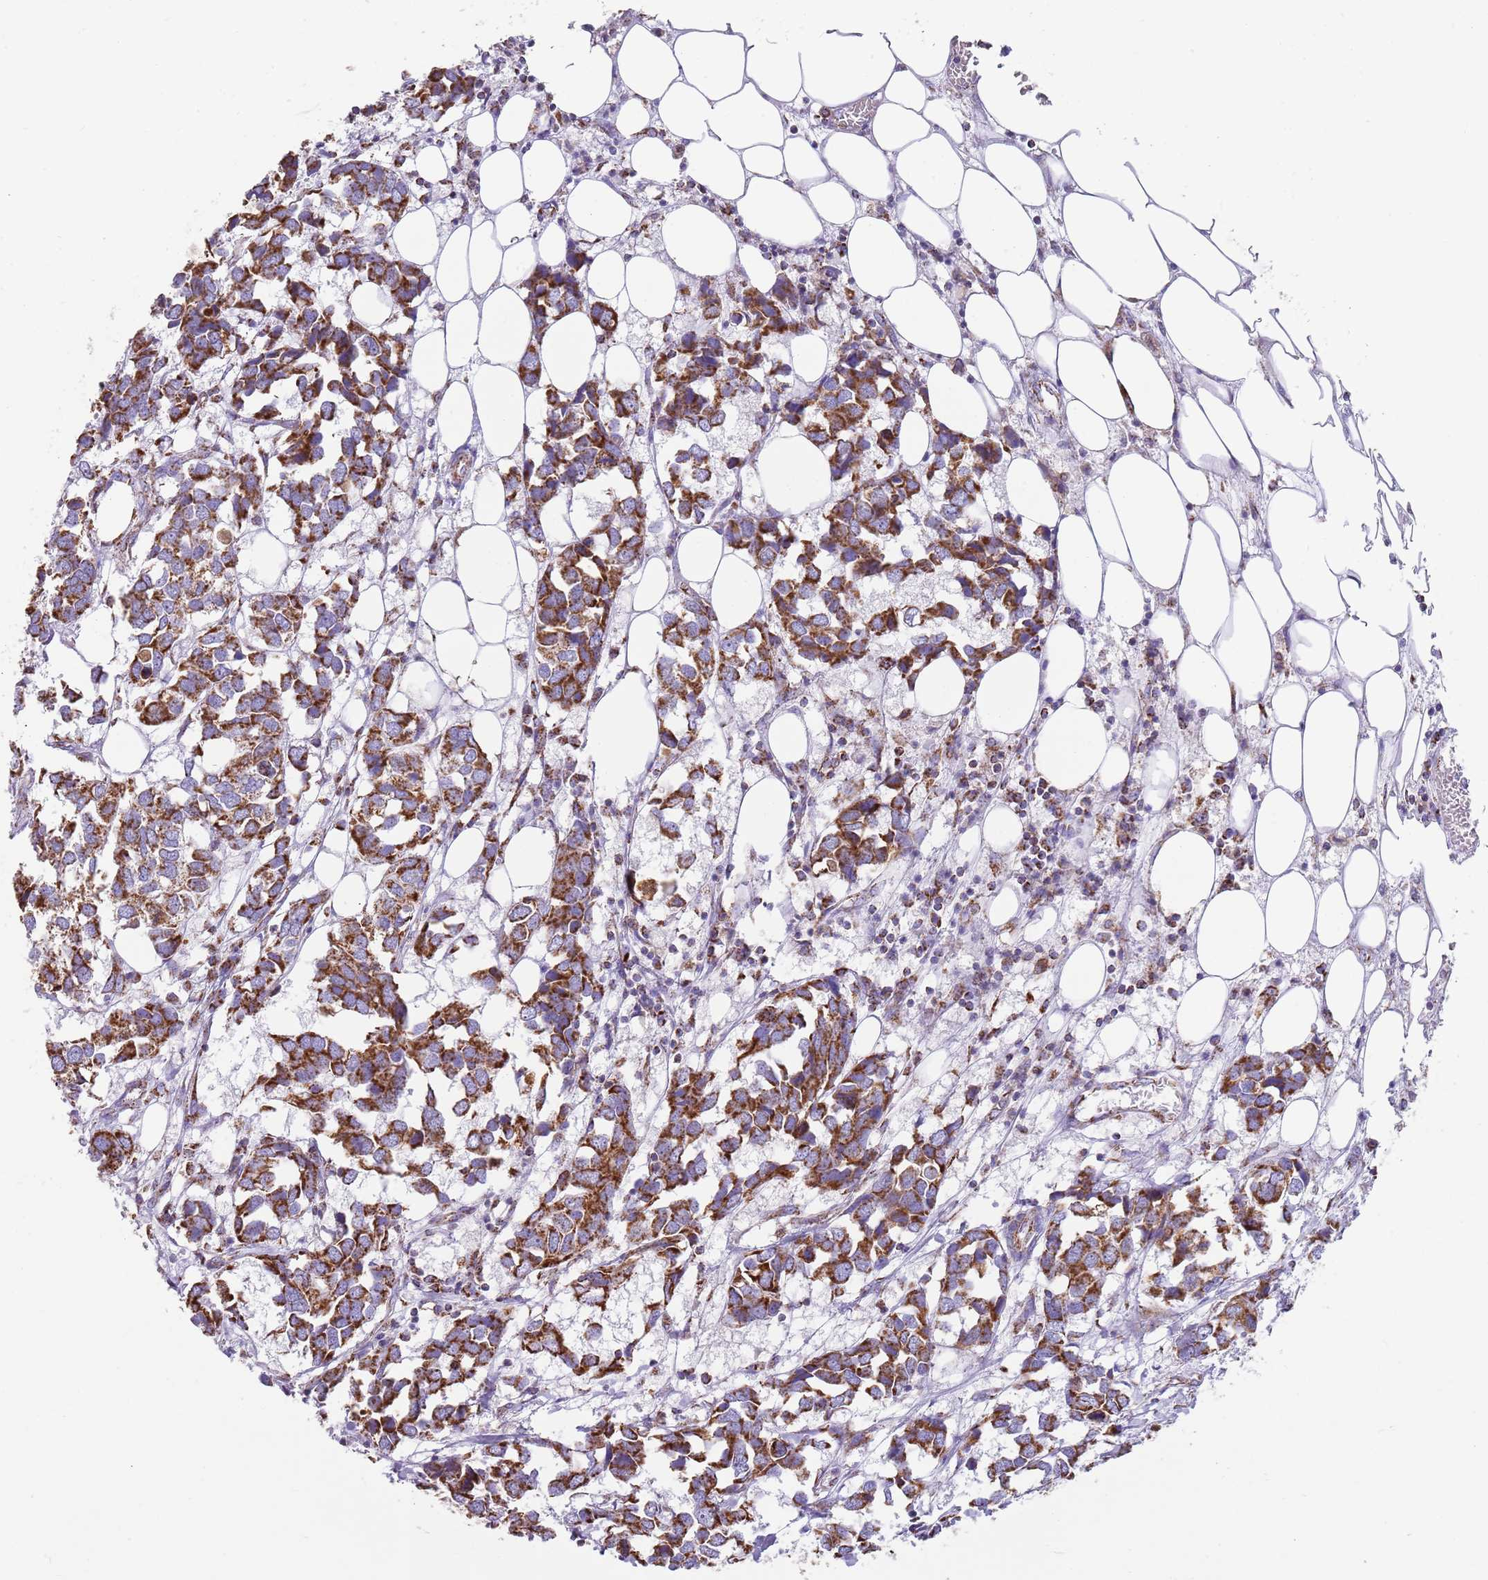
{"staining": {"intensity": "strong", "quantity": ">75%", "location": "cytoplasmic/membranous"}, "tissue": "breast cancer", "cell_type": "Tumor cells", "image_type": "cancer", "snomed": [{"axis": "morphology", "description": "Duct carcinoma"}, {"axis": "topography", "description": "Breast"}], "caption": "A brown stain shows strong cytoplasmic/membranous staining of a protein in human breast cancer (invasive ductal carcinoma) tumor cells. (Brightfield microscopy of DAB IHC at high magnification).", "gene": "TTLL1", "patient": {"sex": "female", "age": 83}}